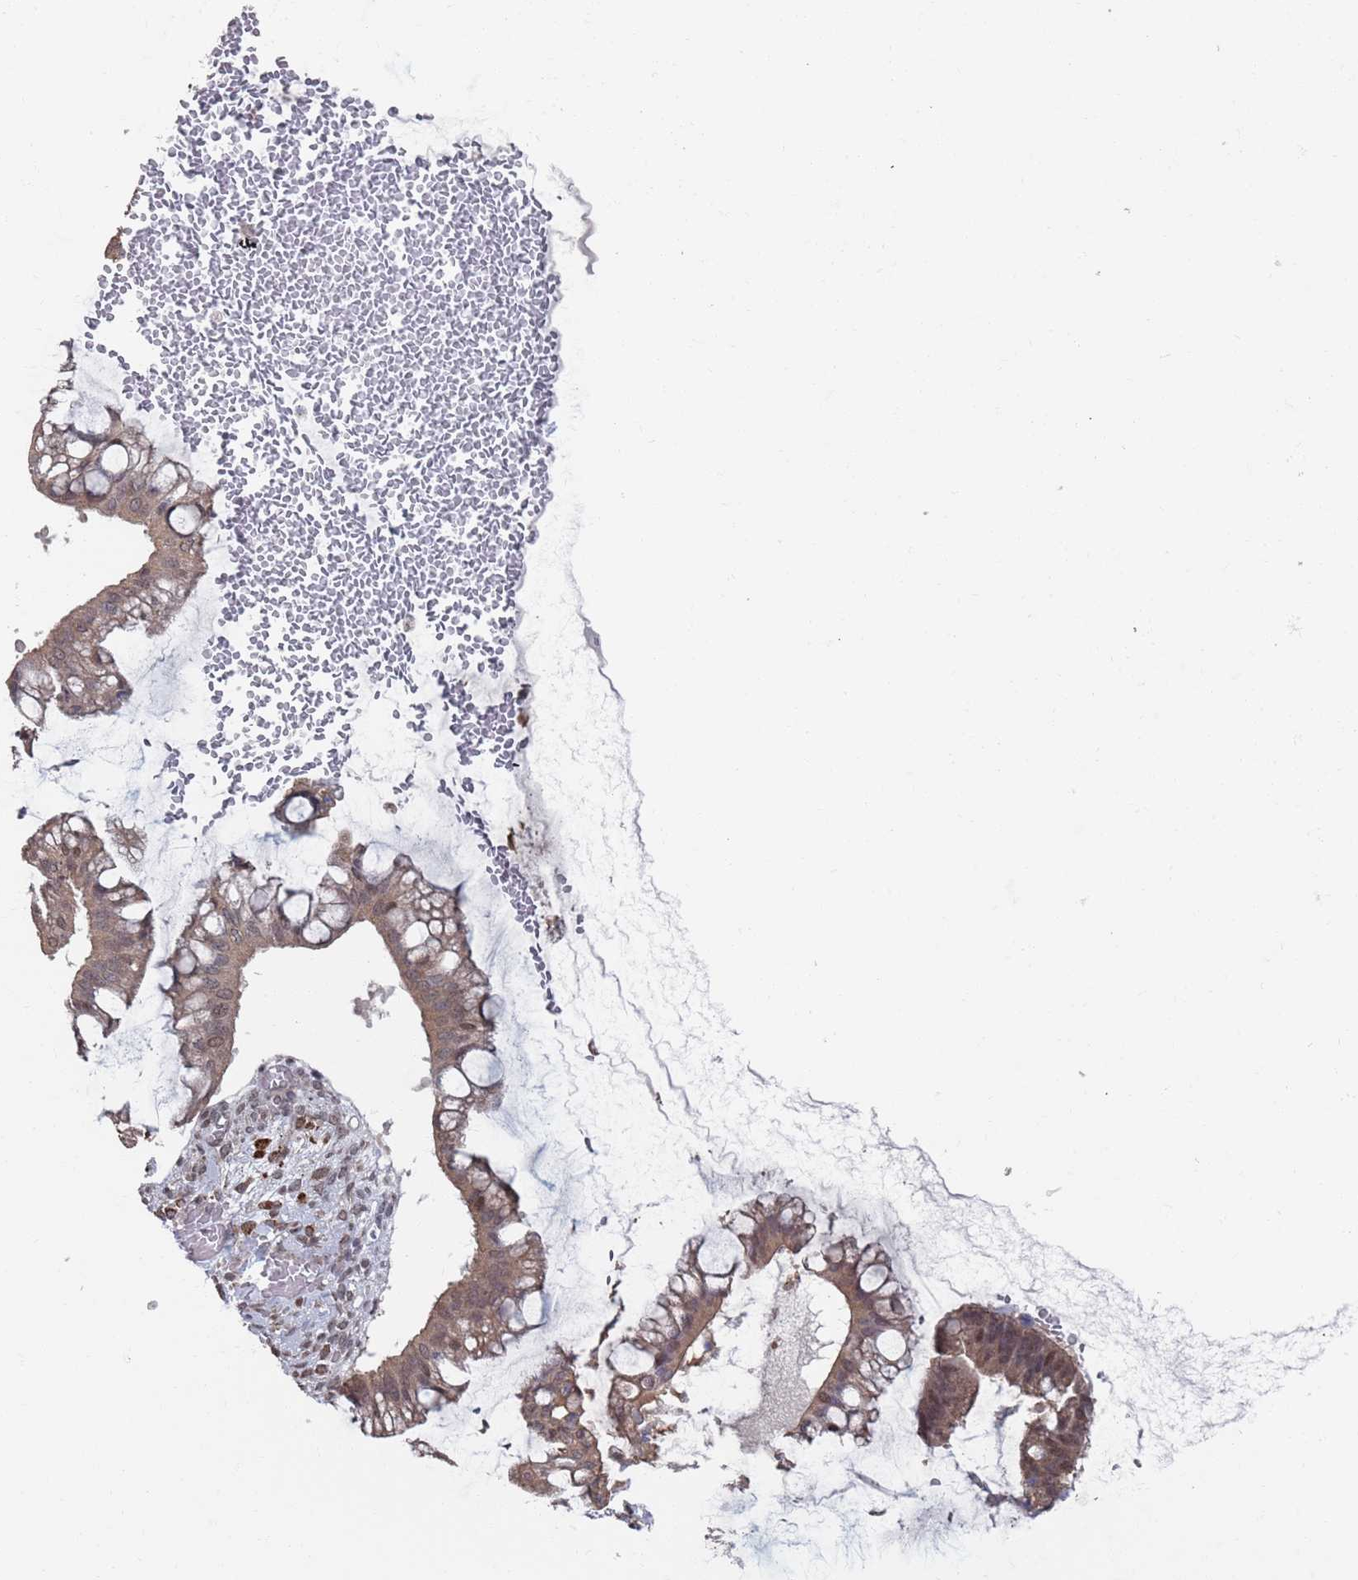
{"staining": {"intensity": "weak", "quantity": "25%-75%", "location": "cytoplasmic/membranous,nuclear"}, "tissue": "ovarian cancer", "cell_type": "Tumor cells", "image_type": "cancer", "snomed": [{"axis": "morphology", "description": "Cystadenocarcinoma, mucinous, NOS"}, {"axis": "topography", "description": "Ovary"}], "caption": "Immunohistochemical staining of mucinous cystadenocarcinoma (ovarian) shows low levels of weak cytoplasmic/membranous and nuclear protein staining in approximately 25%-75% of tumor cells.", "gene": "DGKD", "patient": {"sex": "female", "age": 73}}